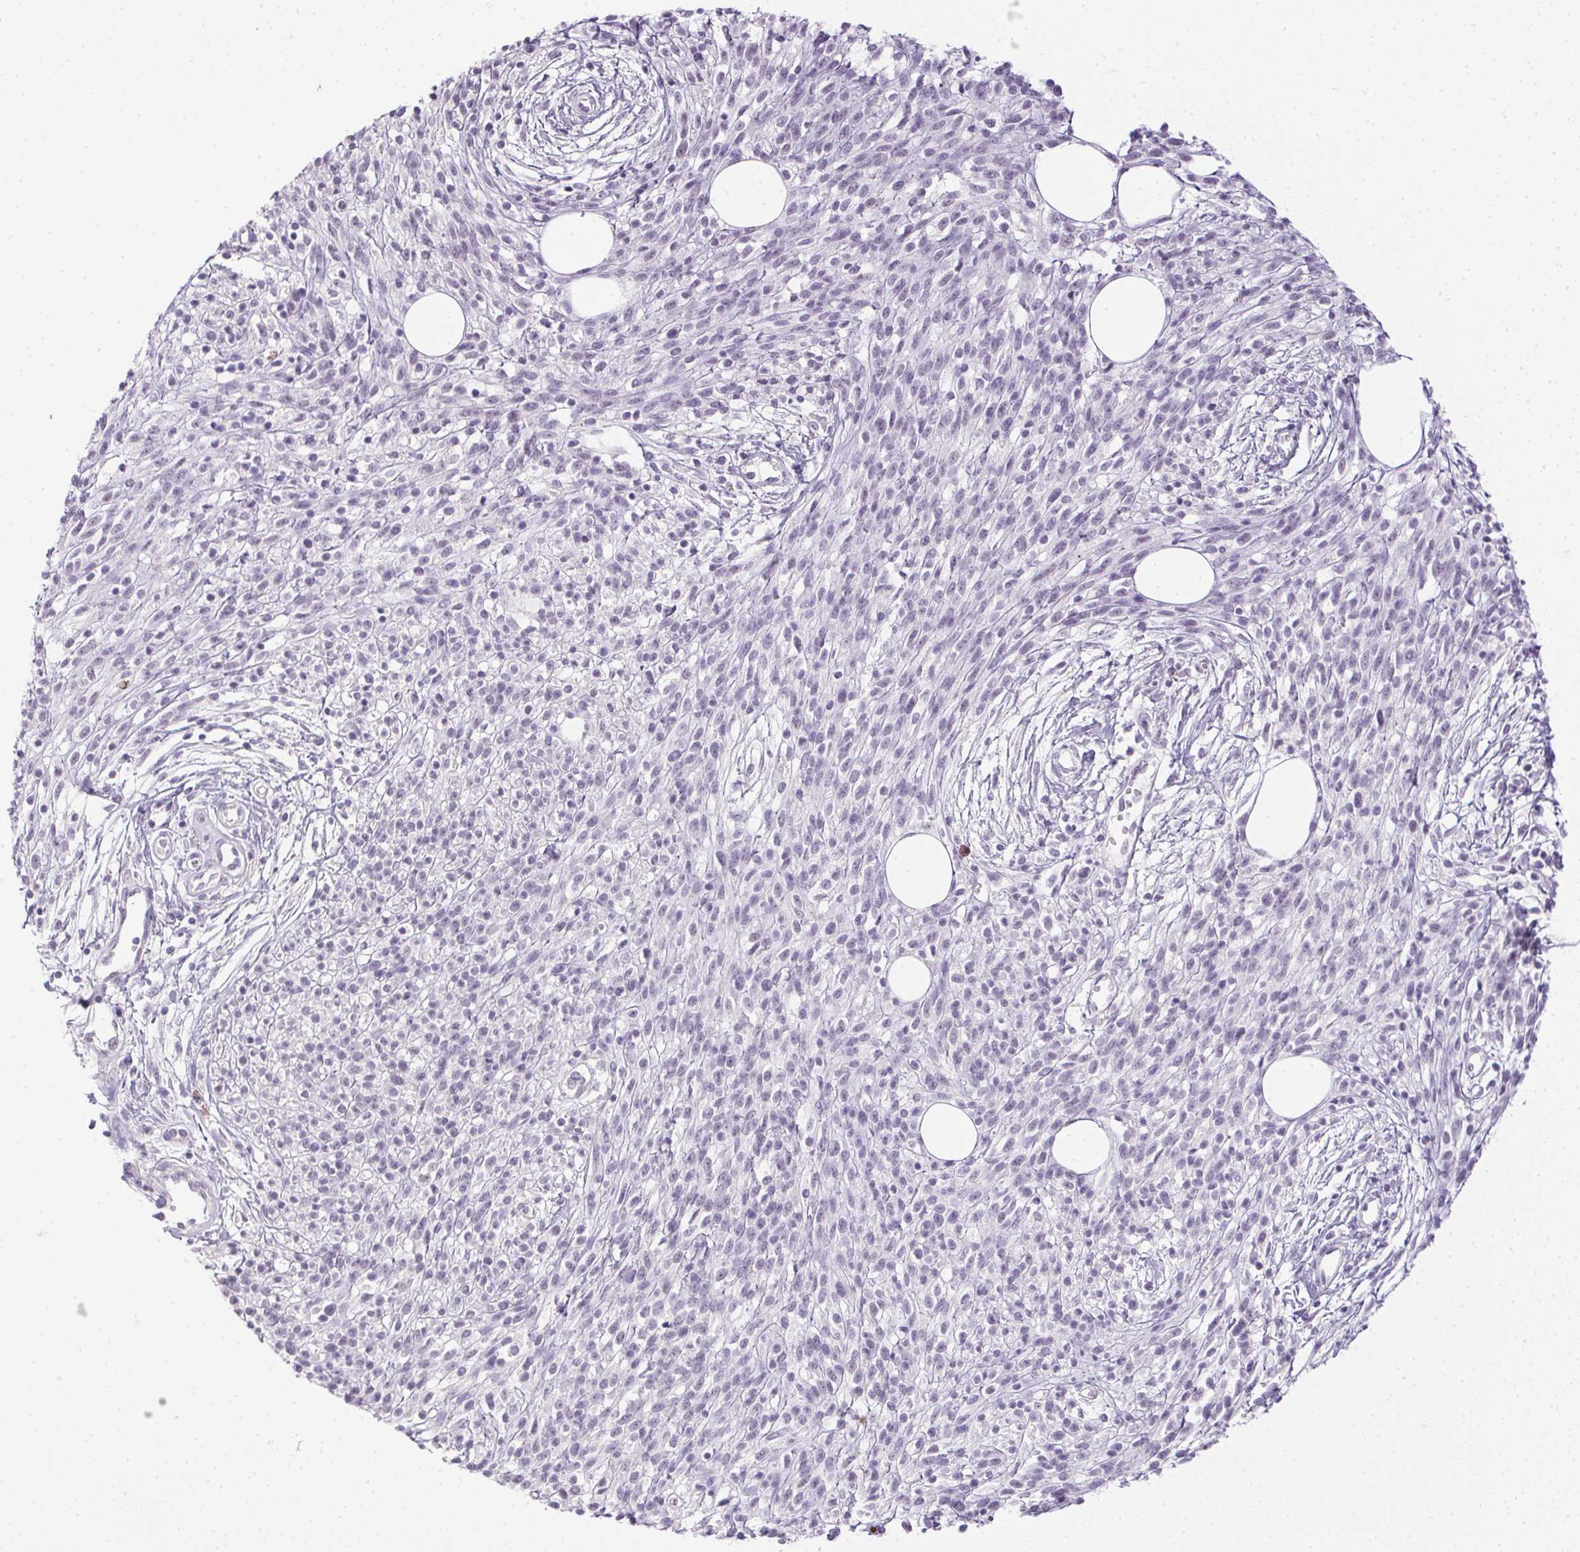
{"staining": {"intensity": "negative", "quantity": "none", "location": "none"}, "tissue": "melanoma", "cell_type": "Tumor cells", "image_type": "cancer", "snomed": [{"axis": "morphology", "description": "Malignant melanoma, NOS"}, {"axis": "topography", "description": "Skin"}, {"axis": "topography", "description": "Skin of trunk"}], "caption": "Tumor cells are negative for brown protein staining in melanoma.", "gene": "PRL", "patient": {"sex": "male", "age": 74}}